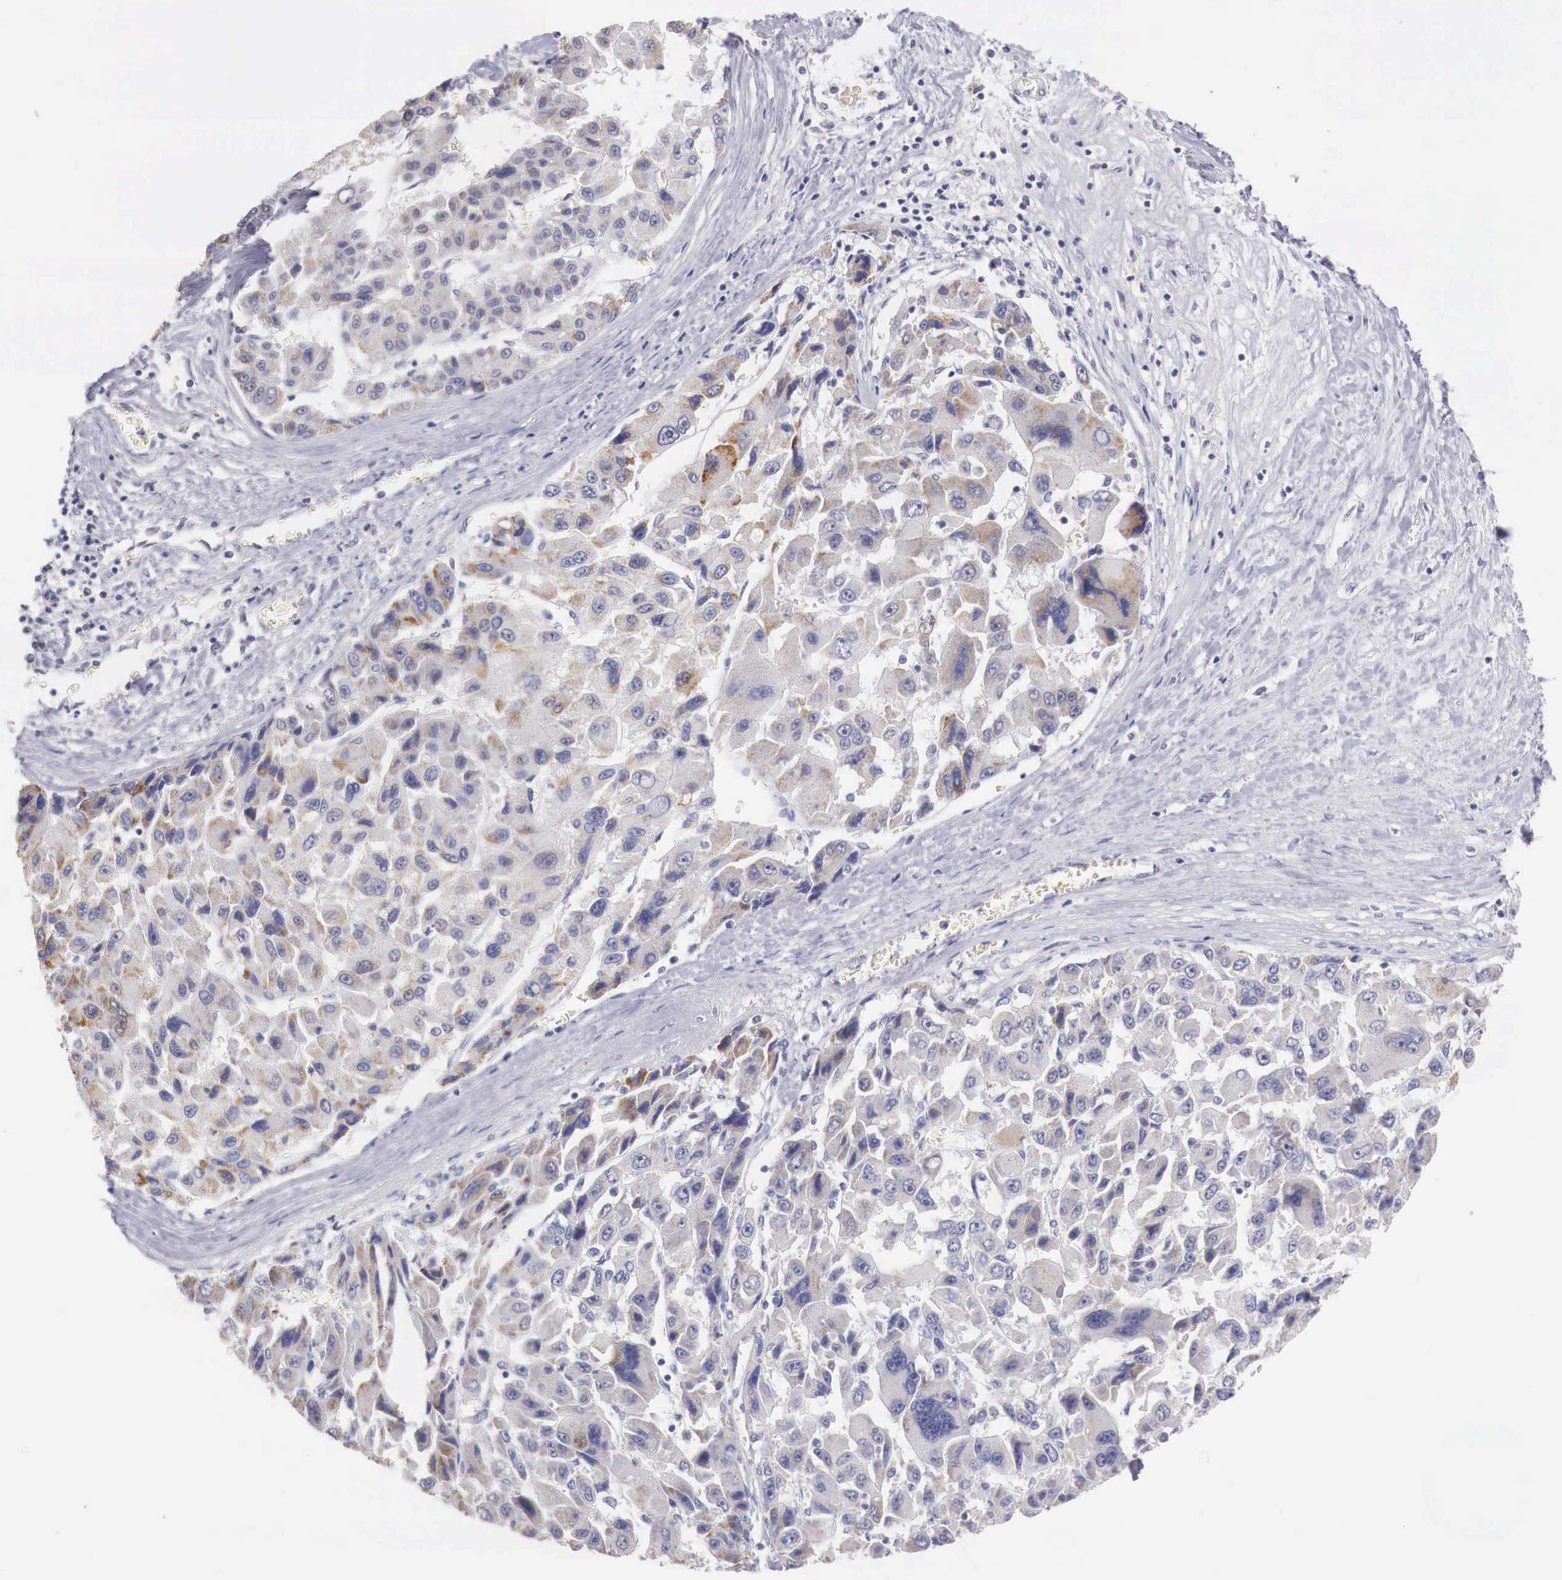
{"staining": {"intensity": "negative", "quantity": "none", "location": "none"}, "tissue": "liver cancer", "cell_type": "Tumor cells", "image_type": "cancer", "snomed": [{"axis": "morphology", "description": "Carcinoma, Hepatocellular, NOS"}, {"axis": "topography", "description": "Liver"}], "caption": "This is a micrograph of immunohistochemistry staining of hepatocellular carcinoma (liver), which shows no positivity in tumor cells.", "gene": "TRIM13", "patient": {"sex": "male", "age": 64}}